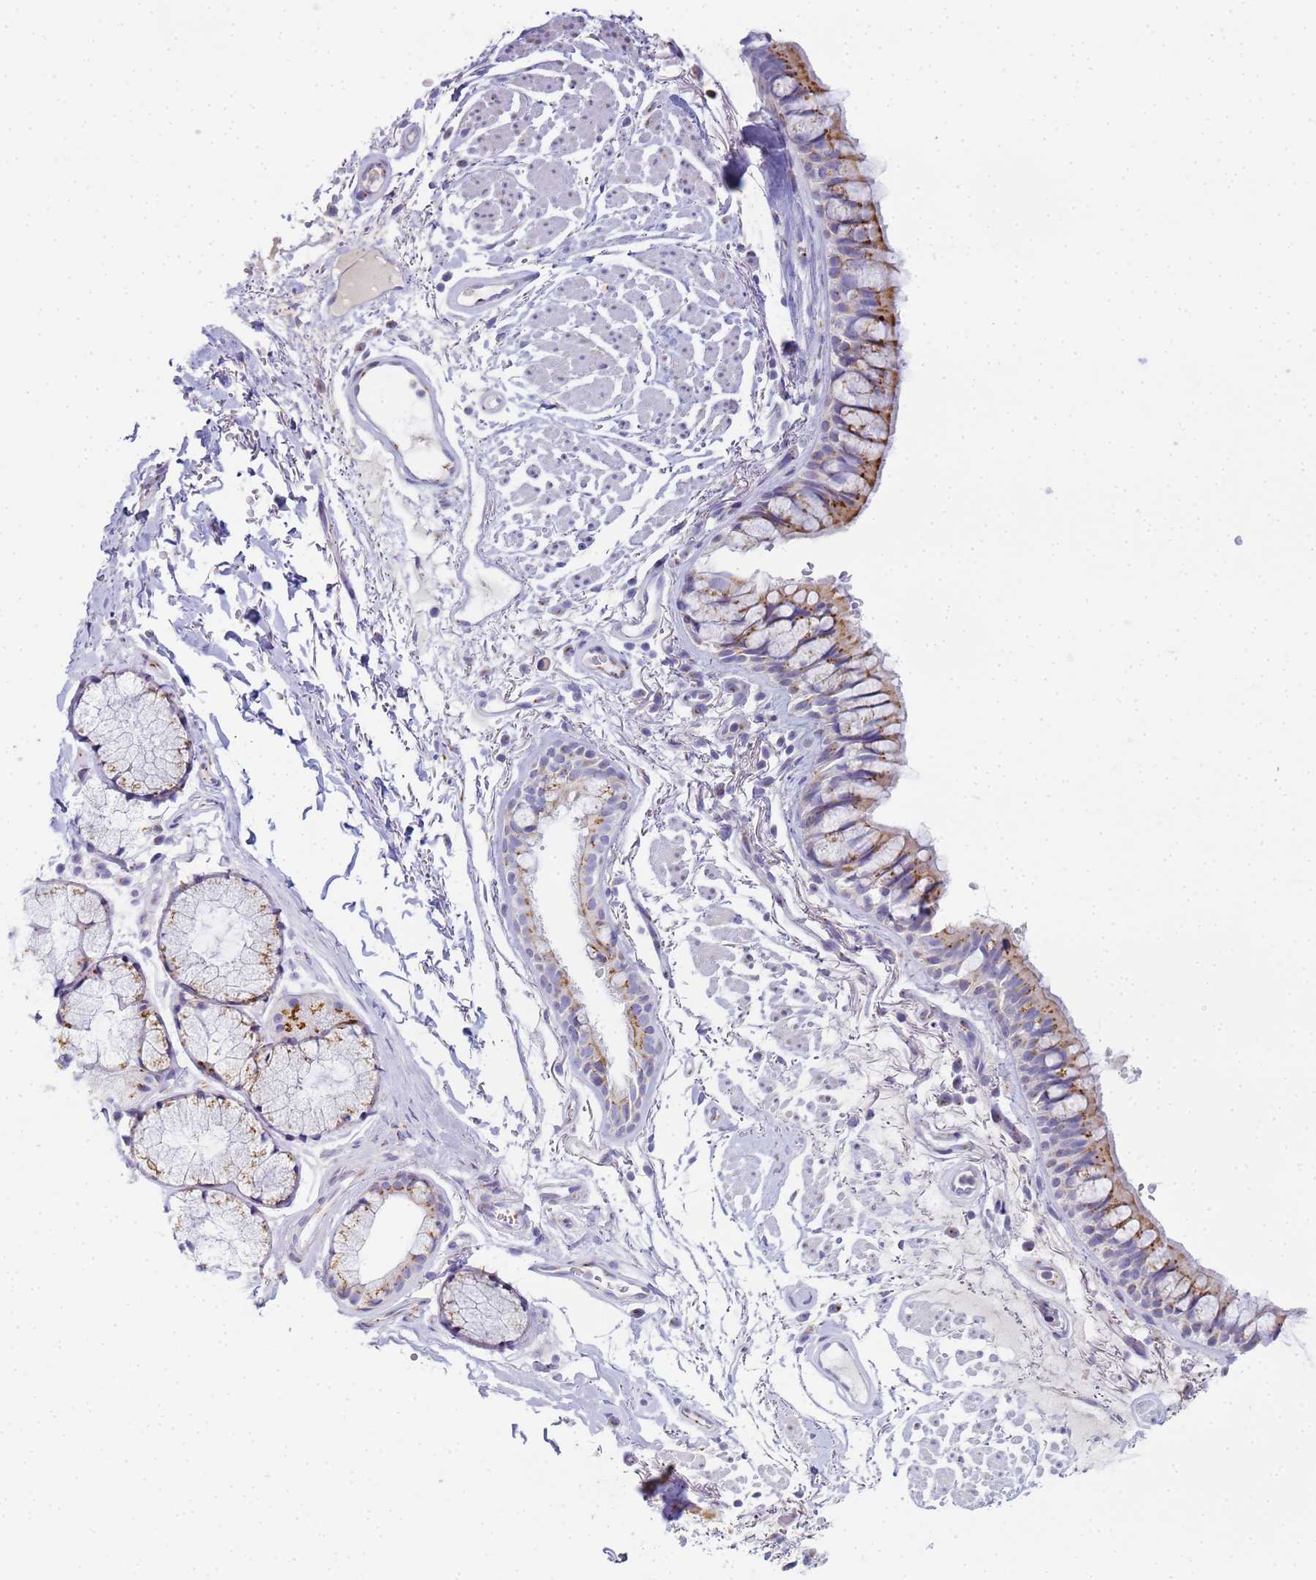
{"staining": {"intensity": "moderate", "quantity": "25%-75%", "location": "cytoplasmic/membranous"}, "tissue": "bronchus", "cell_type": "Respiratory epithelial cells", "image_type": "normal", "snomed": [{"axis": "morphology", "description": "Normal tissue, NOS"}, {"axis": "topography", "description": "Bronchus"}], "caption": "DAB immunohistochemical staining of normal human bronchus reveals moderate cytoplasmic/membranous protein staining in approximately 25%-75% of respiratory epithelial cells. (Brightfield microscopy of DAB IHC at high magnification).", "gene": "CR1", "patient": {"sex": "male", "age": 70}}